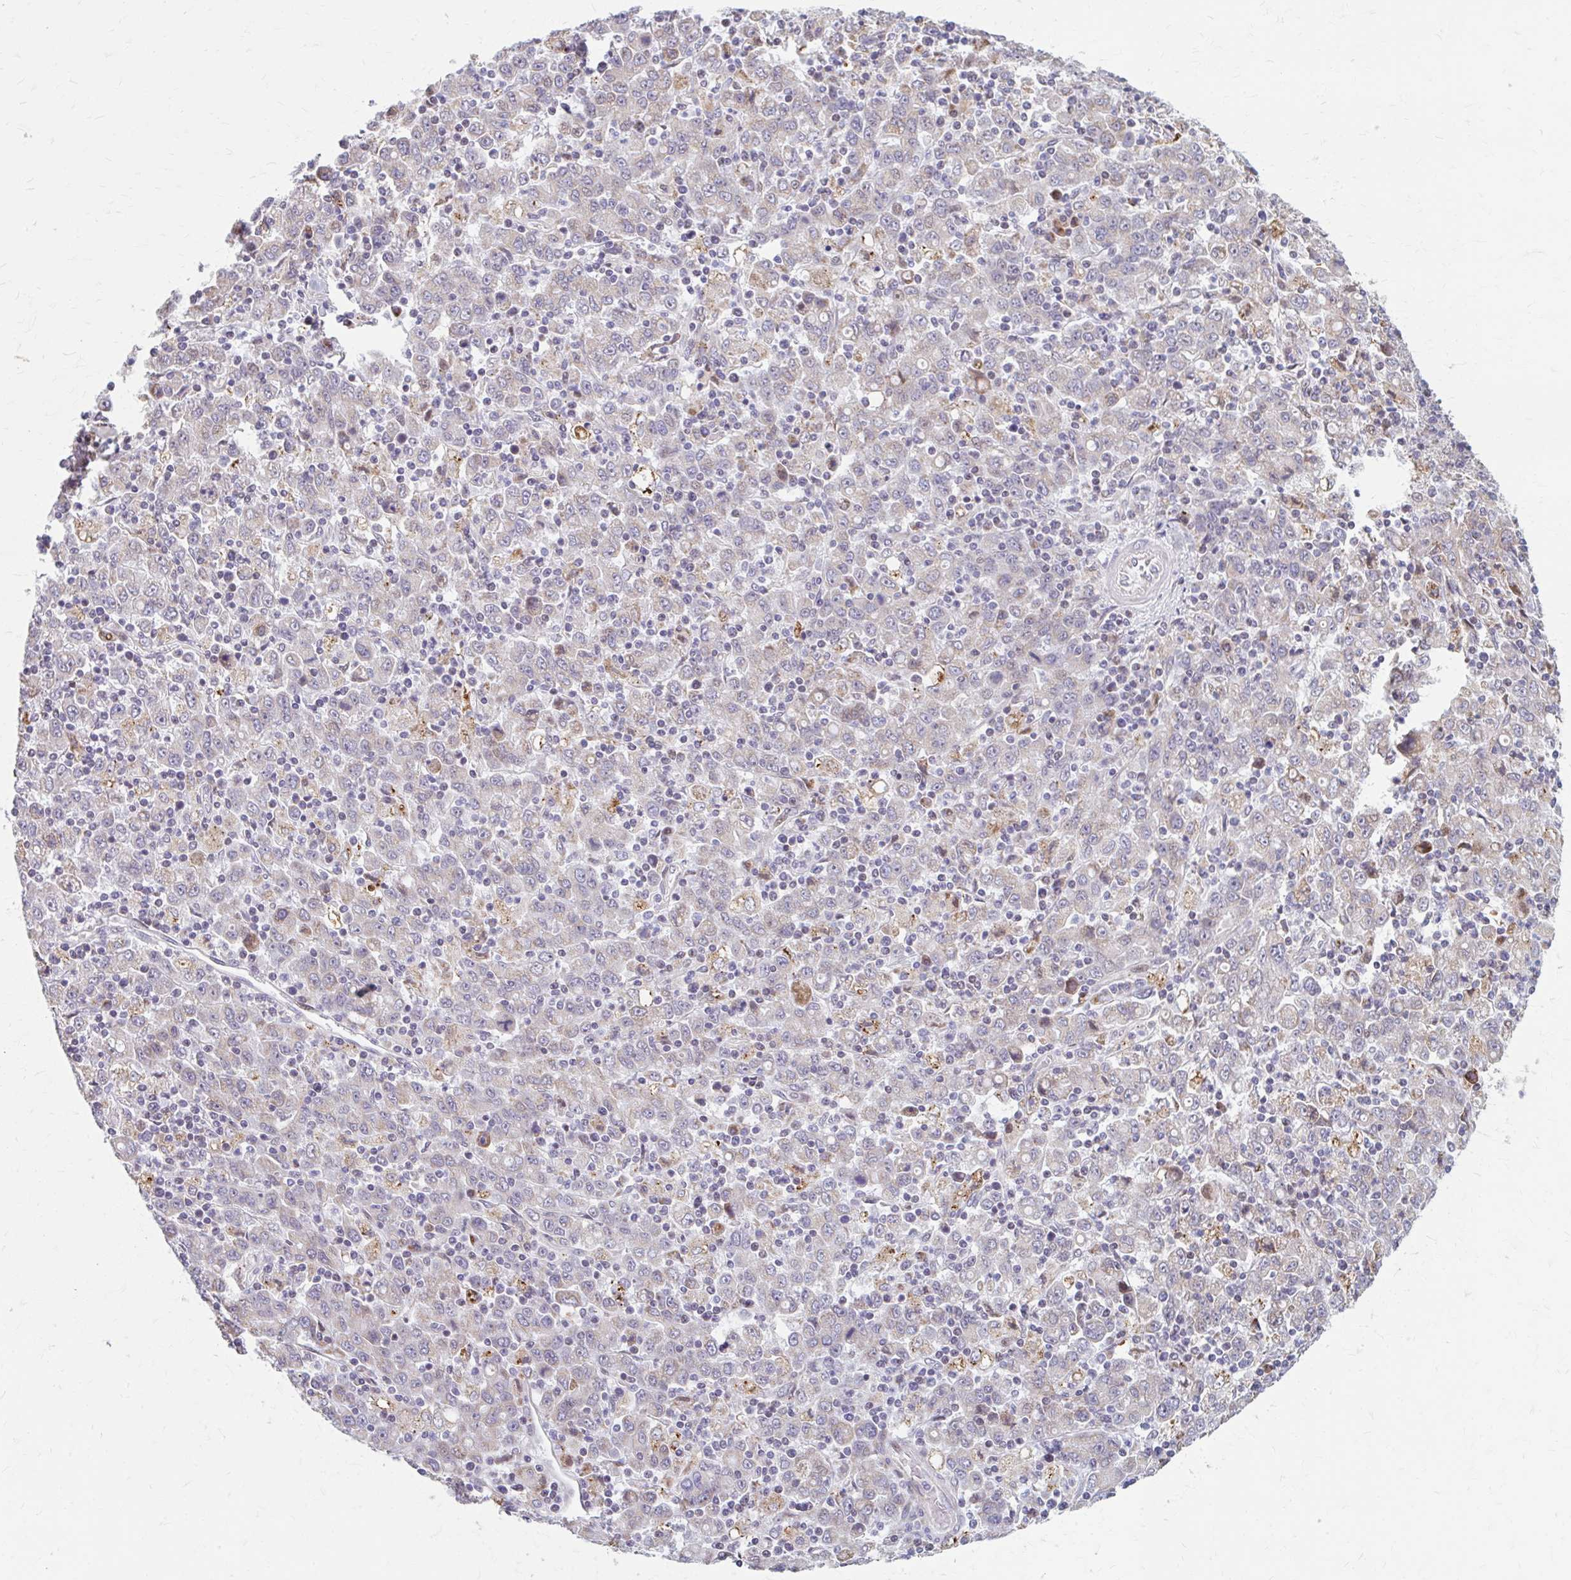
{"staining": {"intensity": "negative", "quantity": "none", "location": "none"}, "tissue": "stomach cancer", "cell_type": "Tumor cells", "image_type": "cancer", "snomed": [{"axis": "morphology", "description": "Adenocarcinoma, NOS"}, {"axis": "topography", "description": "Stomach, upper"}], "caption": "There is no significant positivity in tumor cells of adenocarcinoma (stomach).", "gene": "BEAN1", "patient": {"sex": "male", "age": 69}}